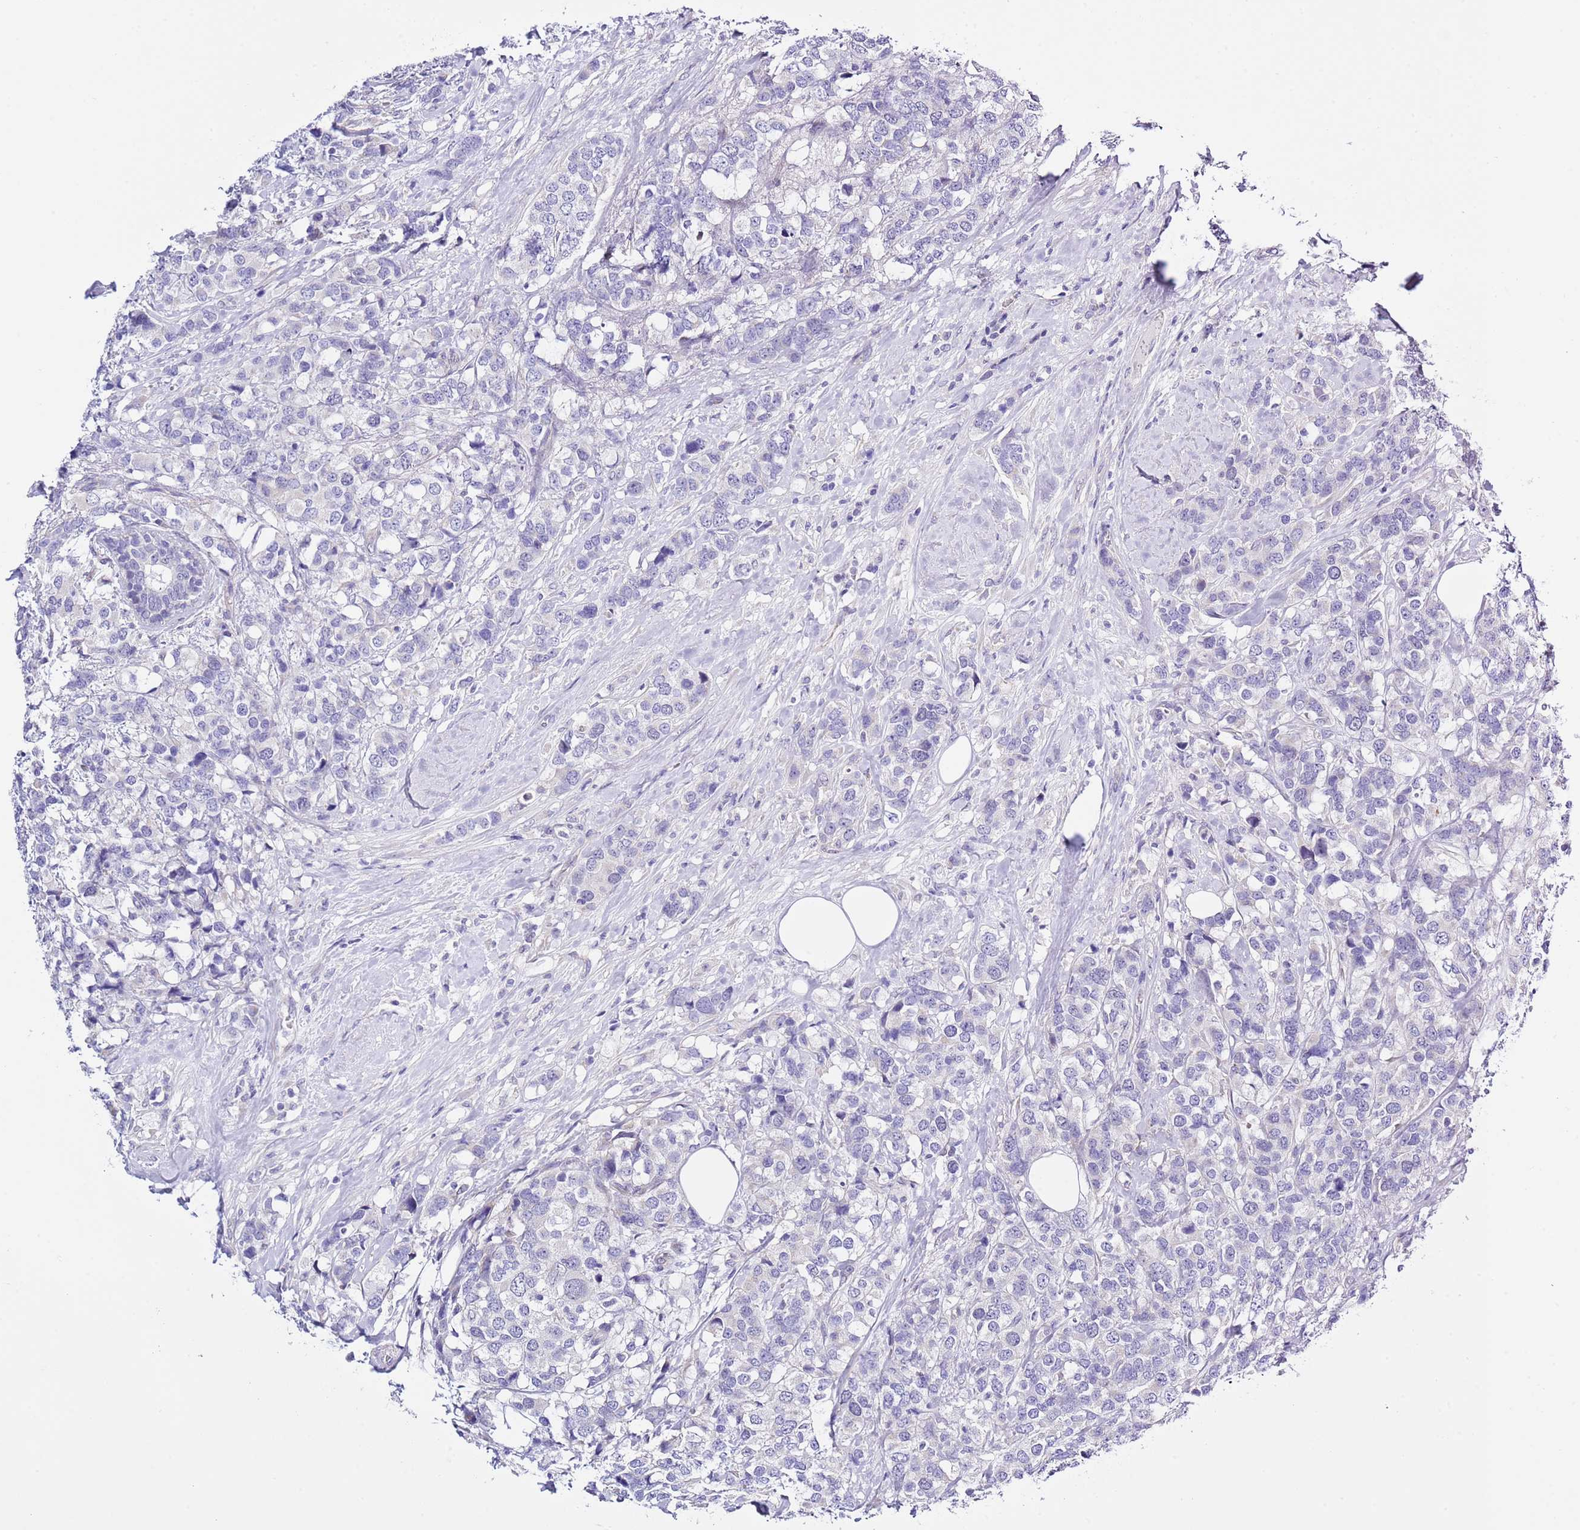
{"staining": {"intensity": "negative", "quantity": "none", "location": "none"}, "tissue": "breast cancer", "cell_type": "Tumor cells", "image_type": "cancer", "snomed": [{"axis": "morphology", "description": "Lobular carcinoma"}, {"axis": "topography", "description": "Breast"}], "caption": "Immunohistochemistry of human lobular carcinoma (breast) exhibits no positivity in tumor cells.", "gene": "NET1", "patient": {"sex": "female", "age": 59}}